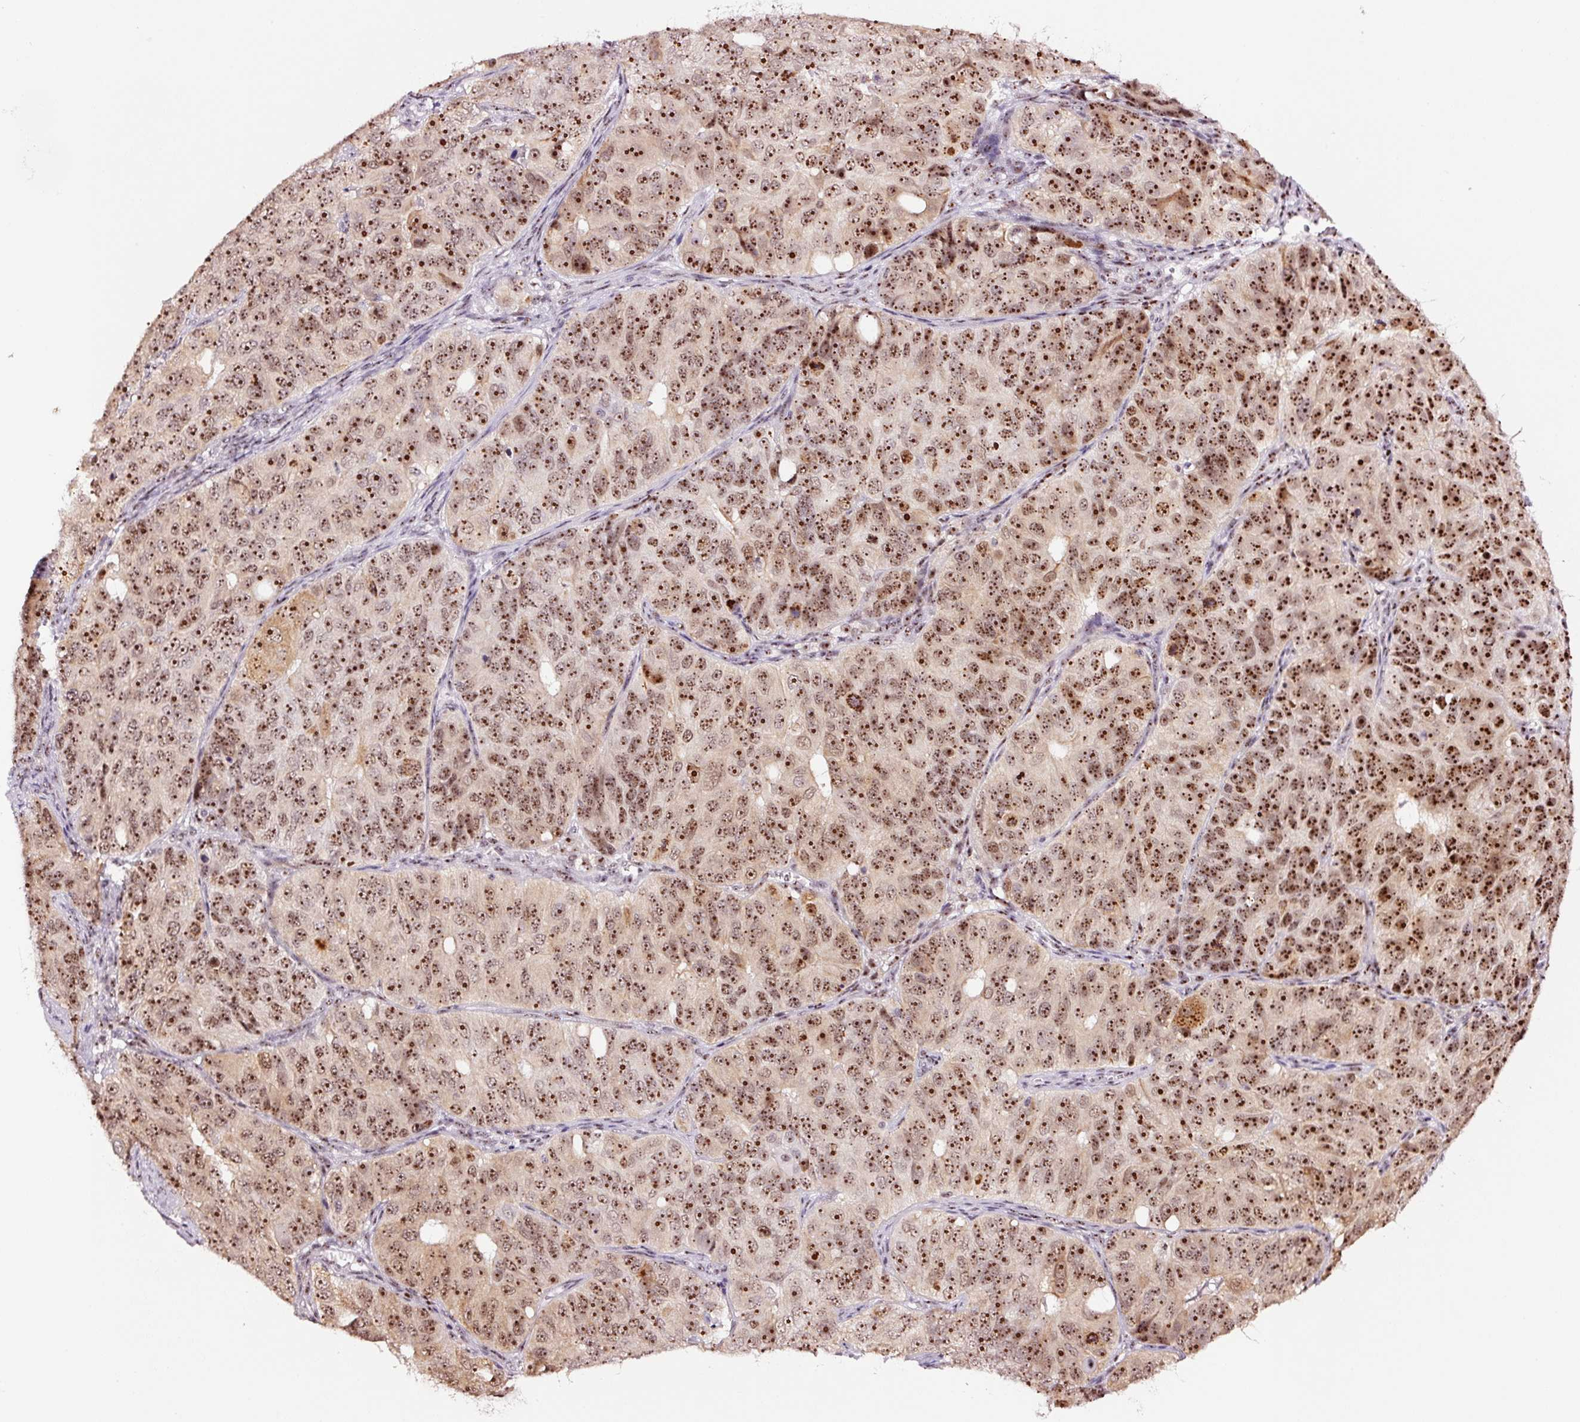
{"staining": {"intensity": "moderate", "quantity": ">75%", "location": "nuclear"}, "tissue": "ovarian cancer", "cell_type": "Tumor cells", "image_type": "cancer", "snomed": [{"axis": "morphology", "description": "Carcinoma, endometroid"}, {"axis": "topography", "description": "Ovary"}], "caption": "High-power microscopy captured an IHC photomicrograph of ovarian cancer (endometroid carcinoma), revealing moderate nuclear staining in approximately >75% of tumor cells.", "gene": "GNL3", "patient": {"sex": "female", "age": 51}}